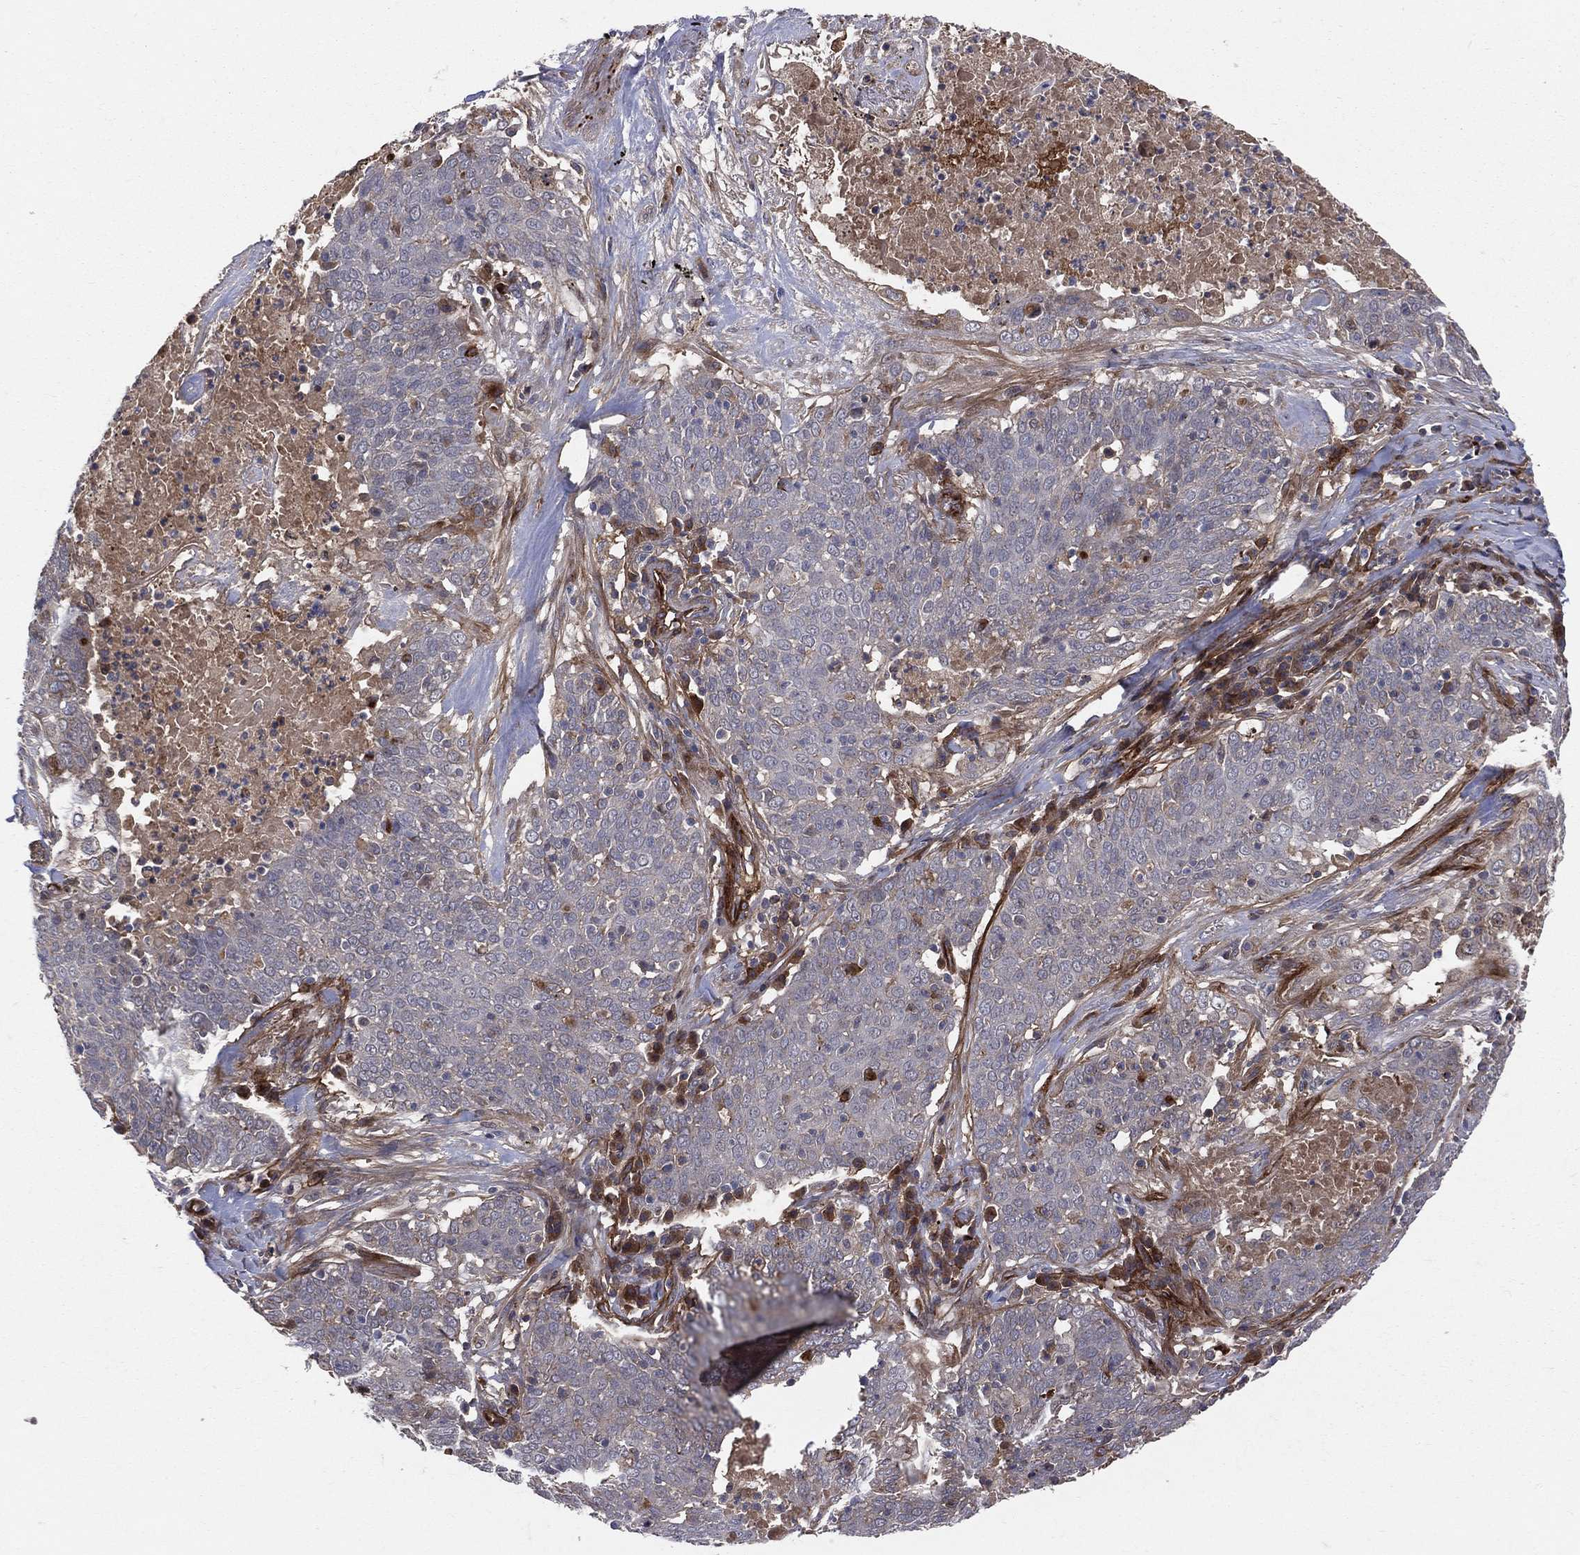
{"staining": {"intensity": "negative", "quantity": "none", "location": "none"}, "tissue": "lung cancer", "cell_type": "Tumor cells", "image_type": "cancer", "snomed": [{"axis": "morphology", "description": "Squamous cell carcinoma, NOS"}, {"axis": "topography", "description": "Lung"}], "caption": "The photomicrograph exhibits no significant expression in tumor cells of lung cancer (squamous cell carcinoma). Nuclei are stained in blue.", "gene": "ENTPD1", "patient": {"sex": "male", "age": 82}}